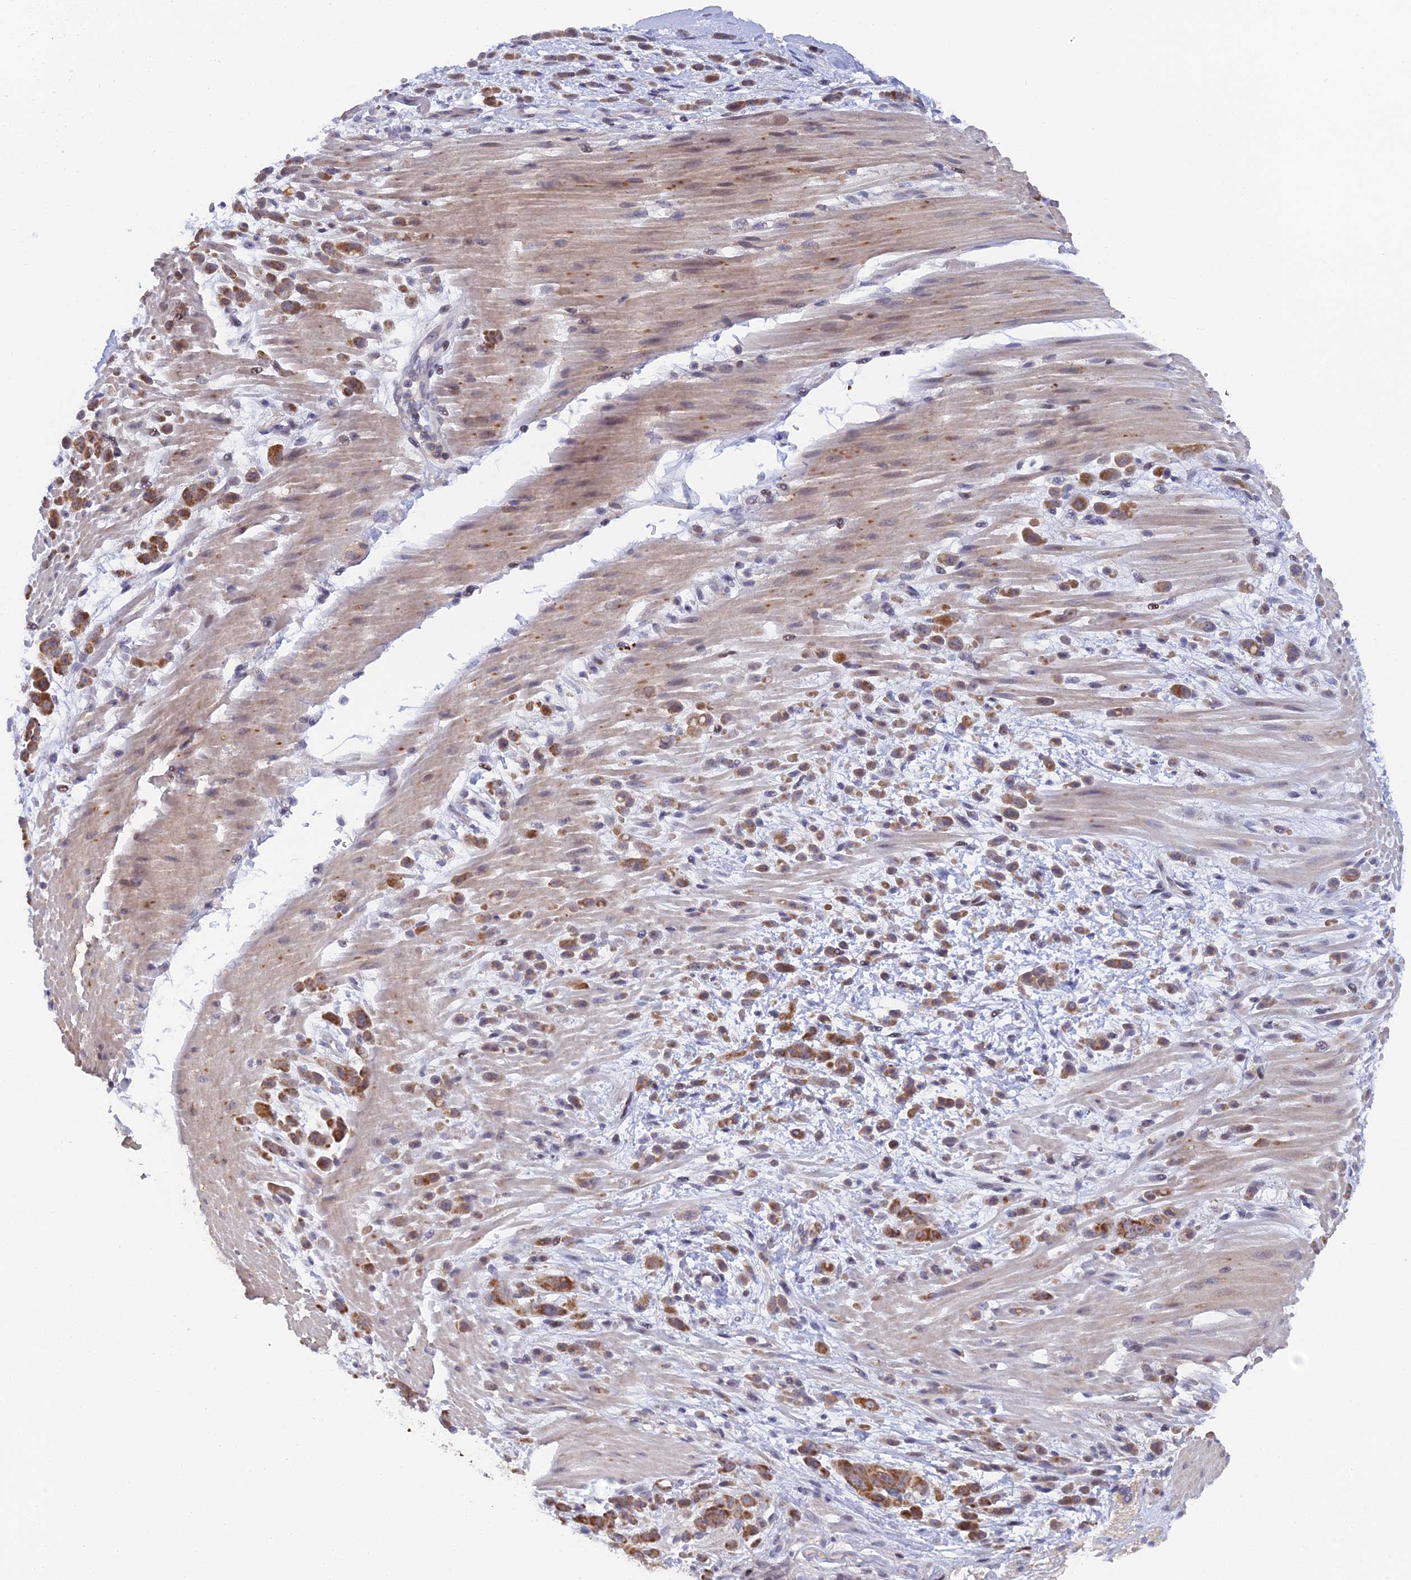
{"staining": {"intensity": "moderate", "quantity": ">75%", "location": "cytoplasmic/membranous"}, "tissue": "pancreatic cancer", "cell_type": "Tumor cells", "image_type": "cancer", "snomed": [{"axis": "morphology", "description": "Normal tissue, NOS"}, {"axis": "morphology", "description": "Adenocarcinoma, NOS"}, {"axis": "topography", "description": "Pancreas"}], "caption": "Approximately >75% of tumor cells in pancreatic adenocarcinoma exhibit moderate cytoplasmic/membranous protein positivity as visualized by brown immunohistochemical staining.", "gene": "ELOA2", "patient": {"sex": "female", "age": 64}}